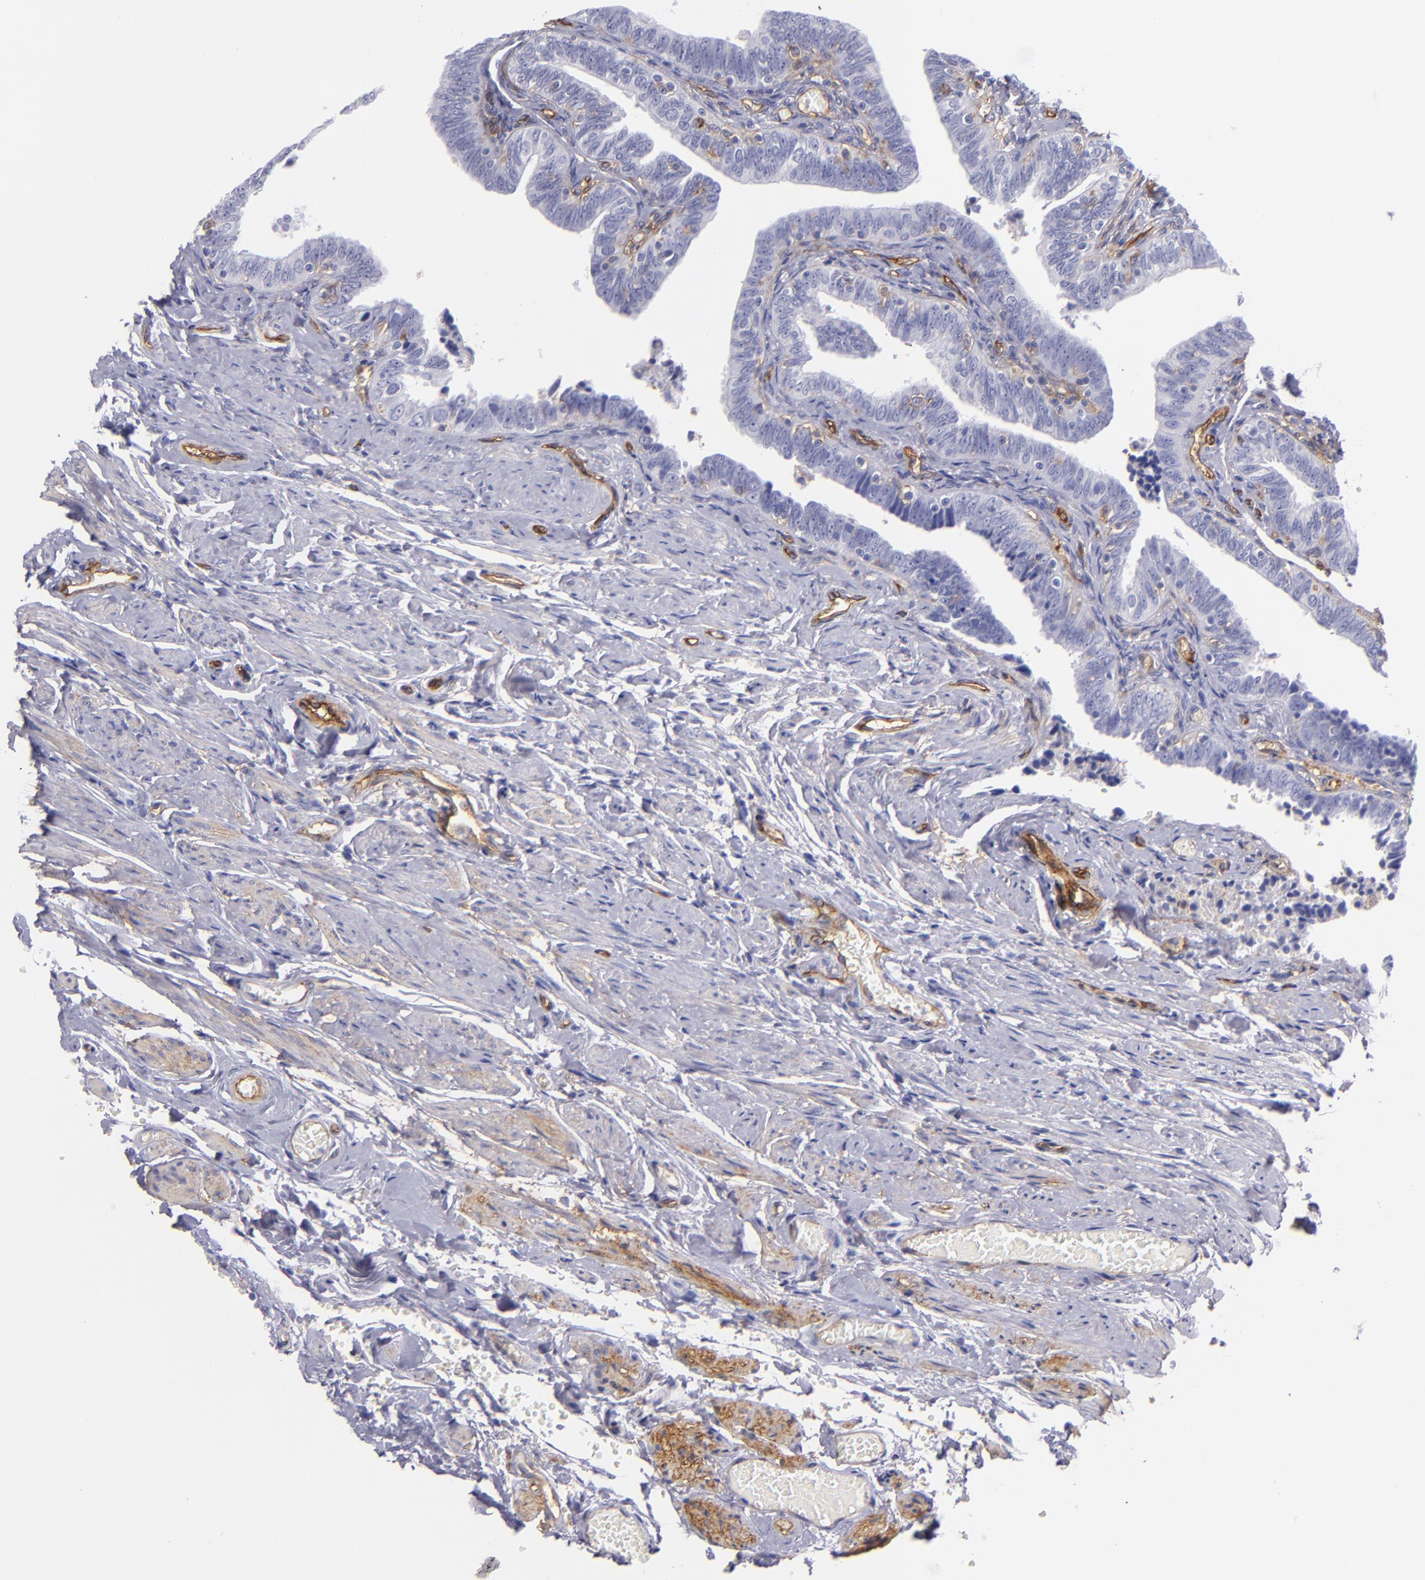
{"staining": {"intensity": "negative", "quantity": "none", "location": "none"}, "tissue": "fallopian tube", "cell_type": "Glandular cells", "image_type": "normal", "snomed": [{"axis": "morphology", "description": "Normal tissue, NOS"}, {"axis": "topography", "description": "Fallopian tube"}, {"axis": "topography", "description": "Ovary"}], "caption": "Immunohistochemistry image of unremarkable fallopian tube: human fallopian tube stained with DAB demonstrates no significant protein staining in glandular cells.", "gene": "ENTPD1", "patient": {"sex": "female", "age": 69}}